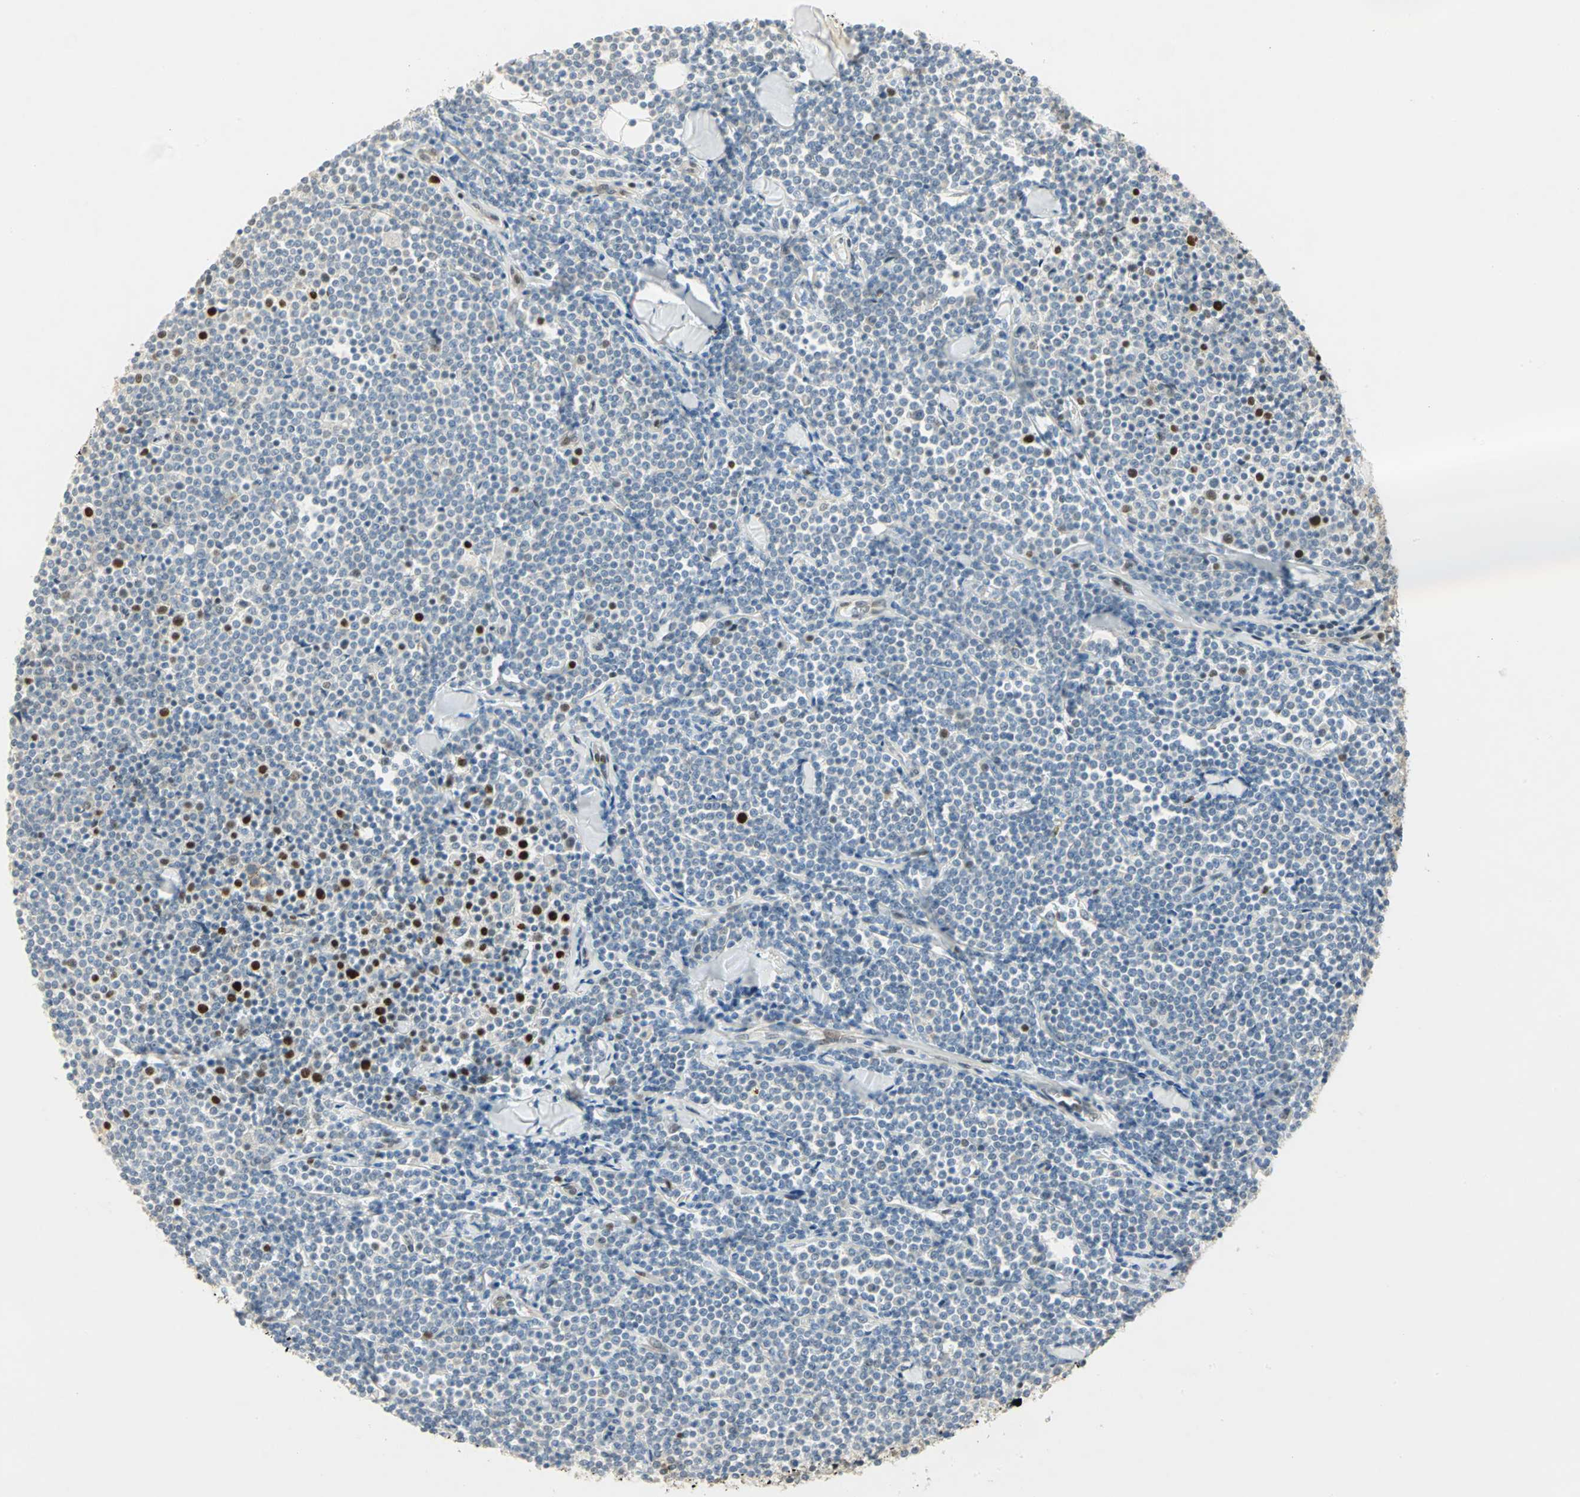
{"staining": {"intensity": "strong", "quantity": "<25%", "location": "nuclear"}, "tissue": "lymphoma", "cell_type": "Tumor cells", "image_type": "cancer", "snomed": [{"axis": "morphology", "description": "Malignant lymphoma, non-Hodgkin's type, Low grade"}, {"axis": "topography", "description": "Soft tissue"}], "caption": "A photomicrograph showing strong nuclear positivity in about <25% of tumor cells in lymphoma, as visualized by brown immunohistochemical staining.", "gene": "AK6", "patient": {"sex": "male", "age": 92}}